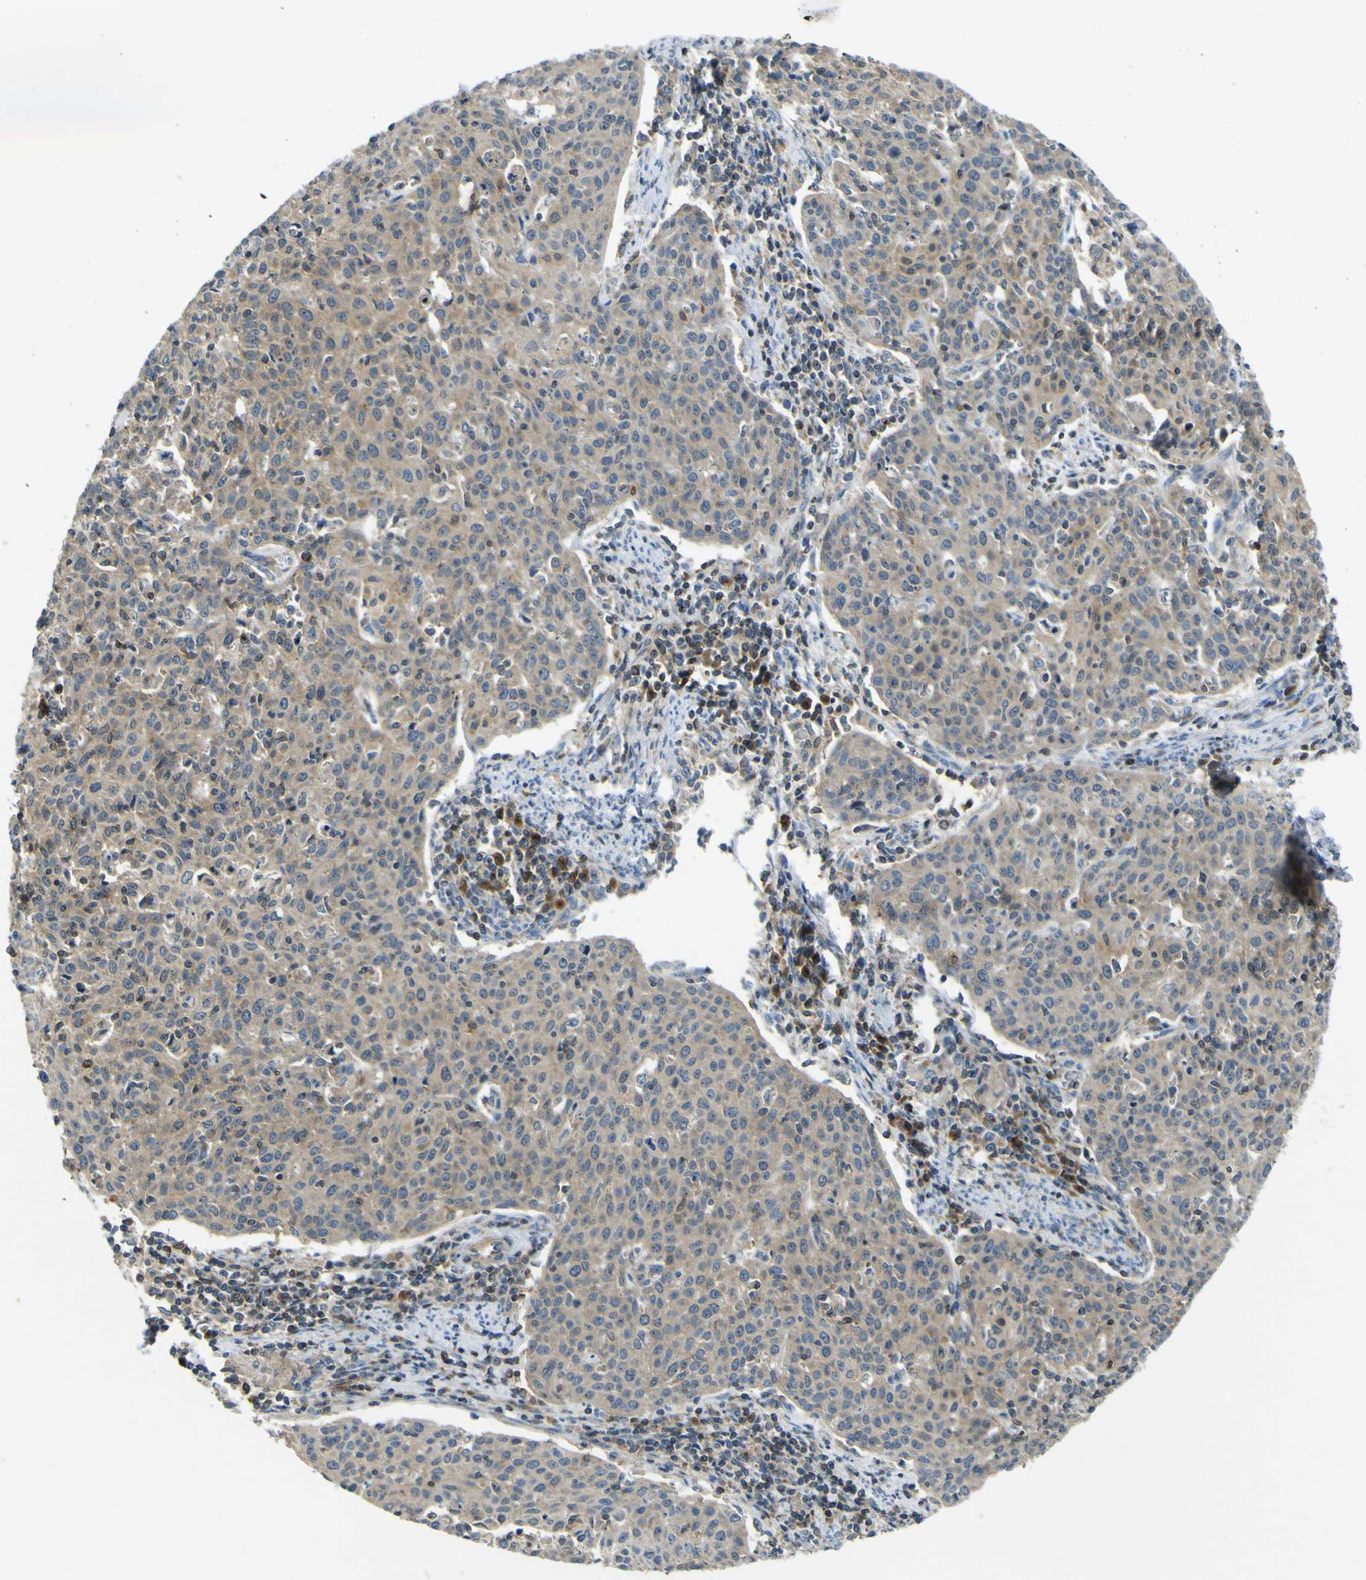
{"staining": {"intensity": "moderate", "quantity": ">75%", "location": "cytoplasmic/membranous"}, "tissue": "cervical cancer", "cell_type": "Tumor cells", "image_type": "cancer", "snomed": [{"axis": "morphology", "description": "Squamous cell carcinoma, NOS"}, {"axis": "topography", "description": "Cervix"}], "caption": "The image shows immunohistochemical staining of cervical cancer. There is moderate cytoplasmic/membranous expression is appreciated in approximately >75% of tumor cells.", "gene": "EML2", "patient": {"sex": "female", "age": 38}}